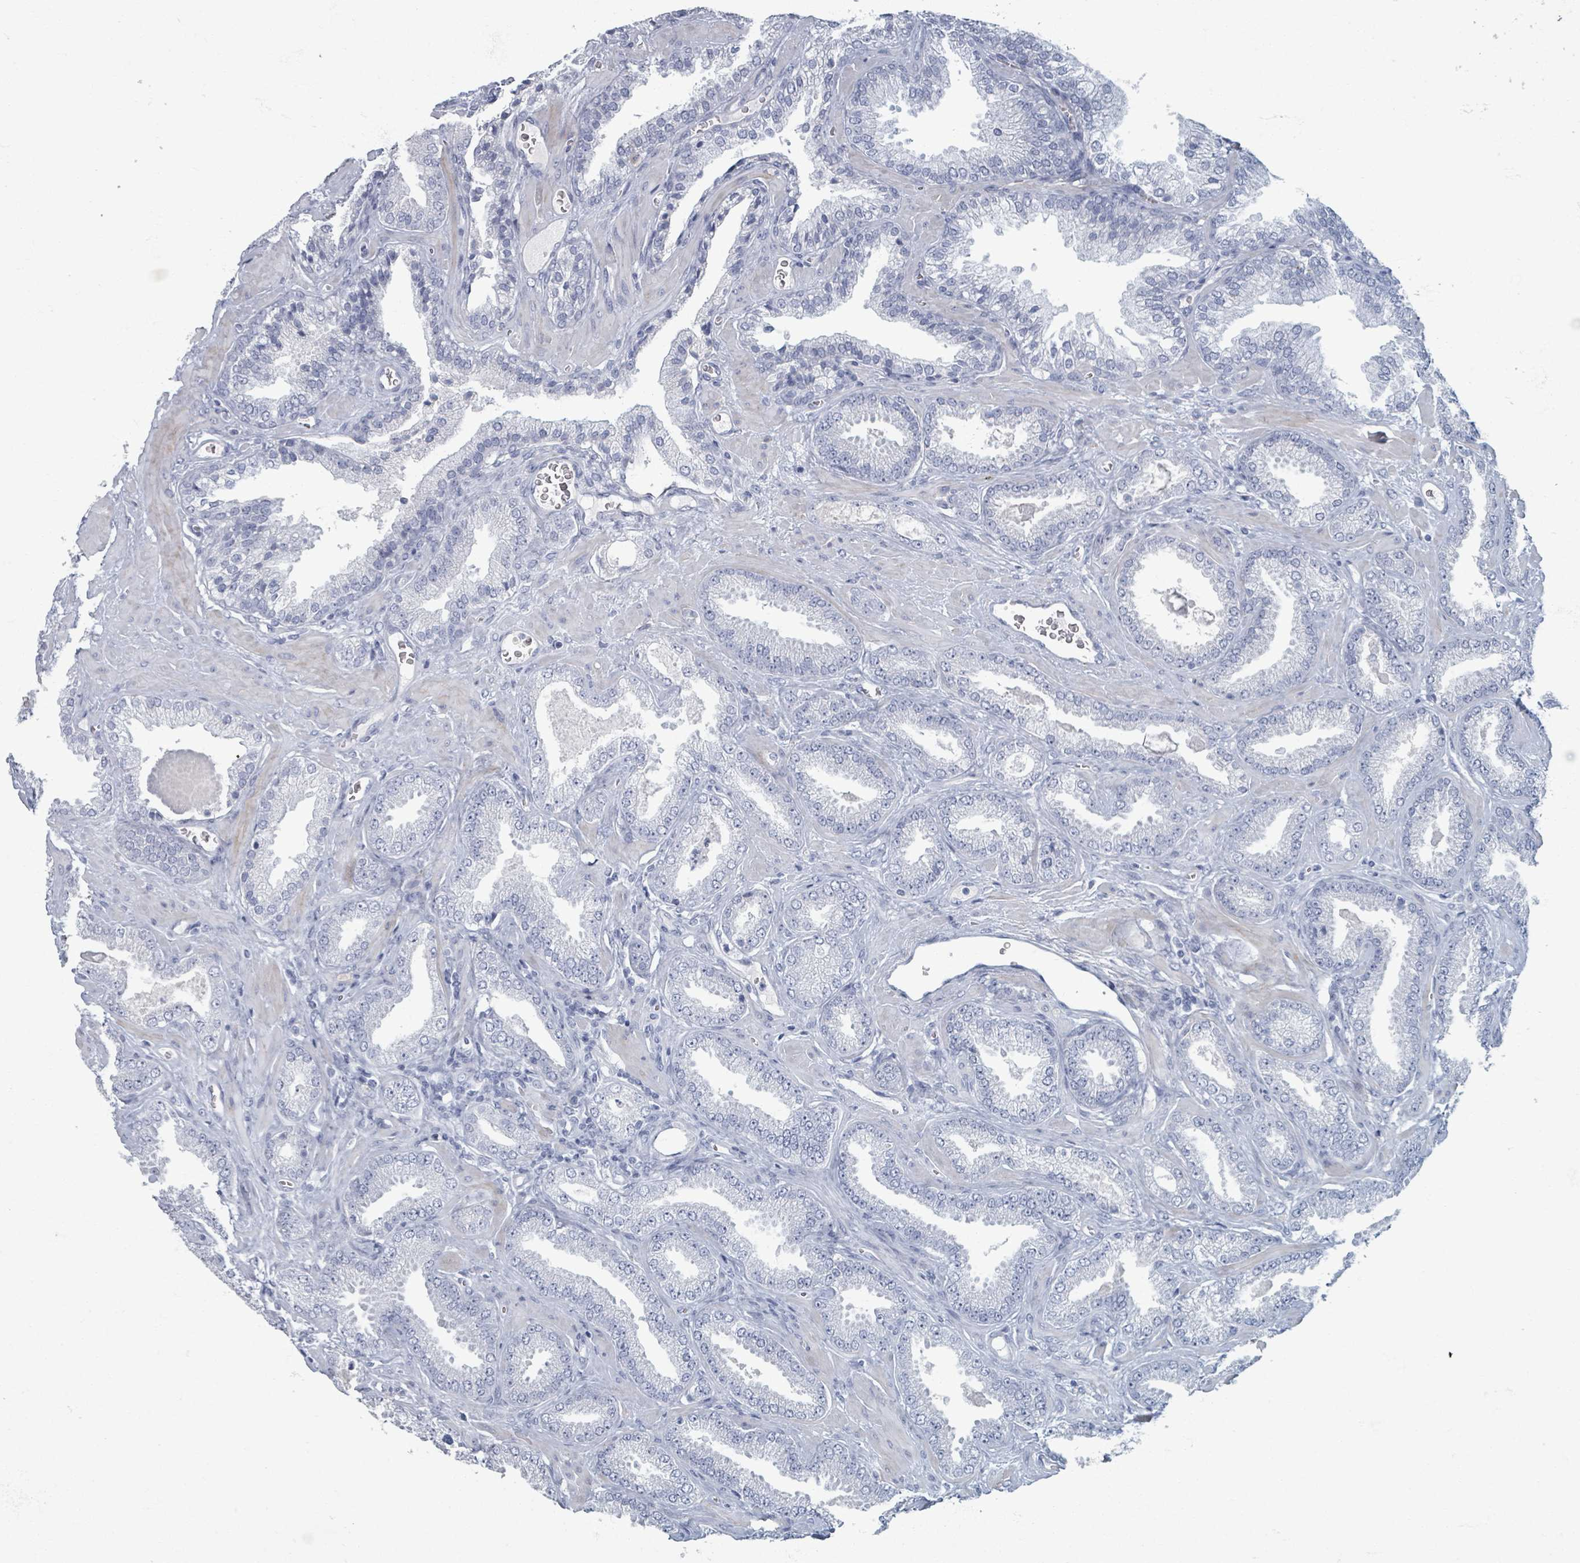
{"staining": {"intensity": "negative", "quantity": "none", "location": "none"}, "tissue": "prostate cancer", "cell_type": "Tumor cells", "image_type": "cancer", "snomed": [{"axis": "morphology", "description": "Adenocarcinoma, Low grade"}, {"axis": "topography", "description": "Prostate"}], "caption": "Tumor cells are negative for brown protein staining in prostate cancer.", "gene": "TAS2R1", "patient": {"sex": "male", "age": 62}}